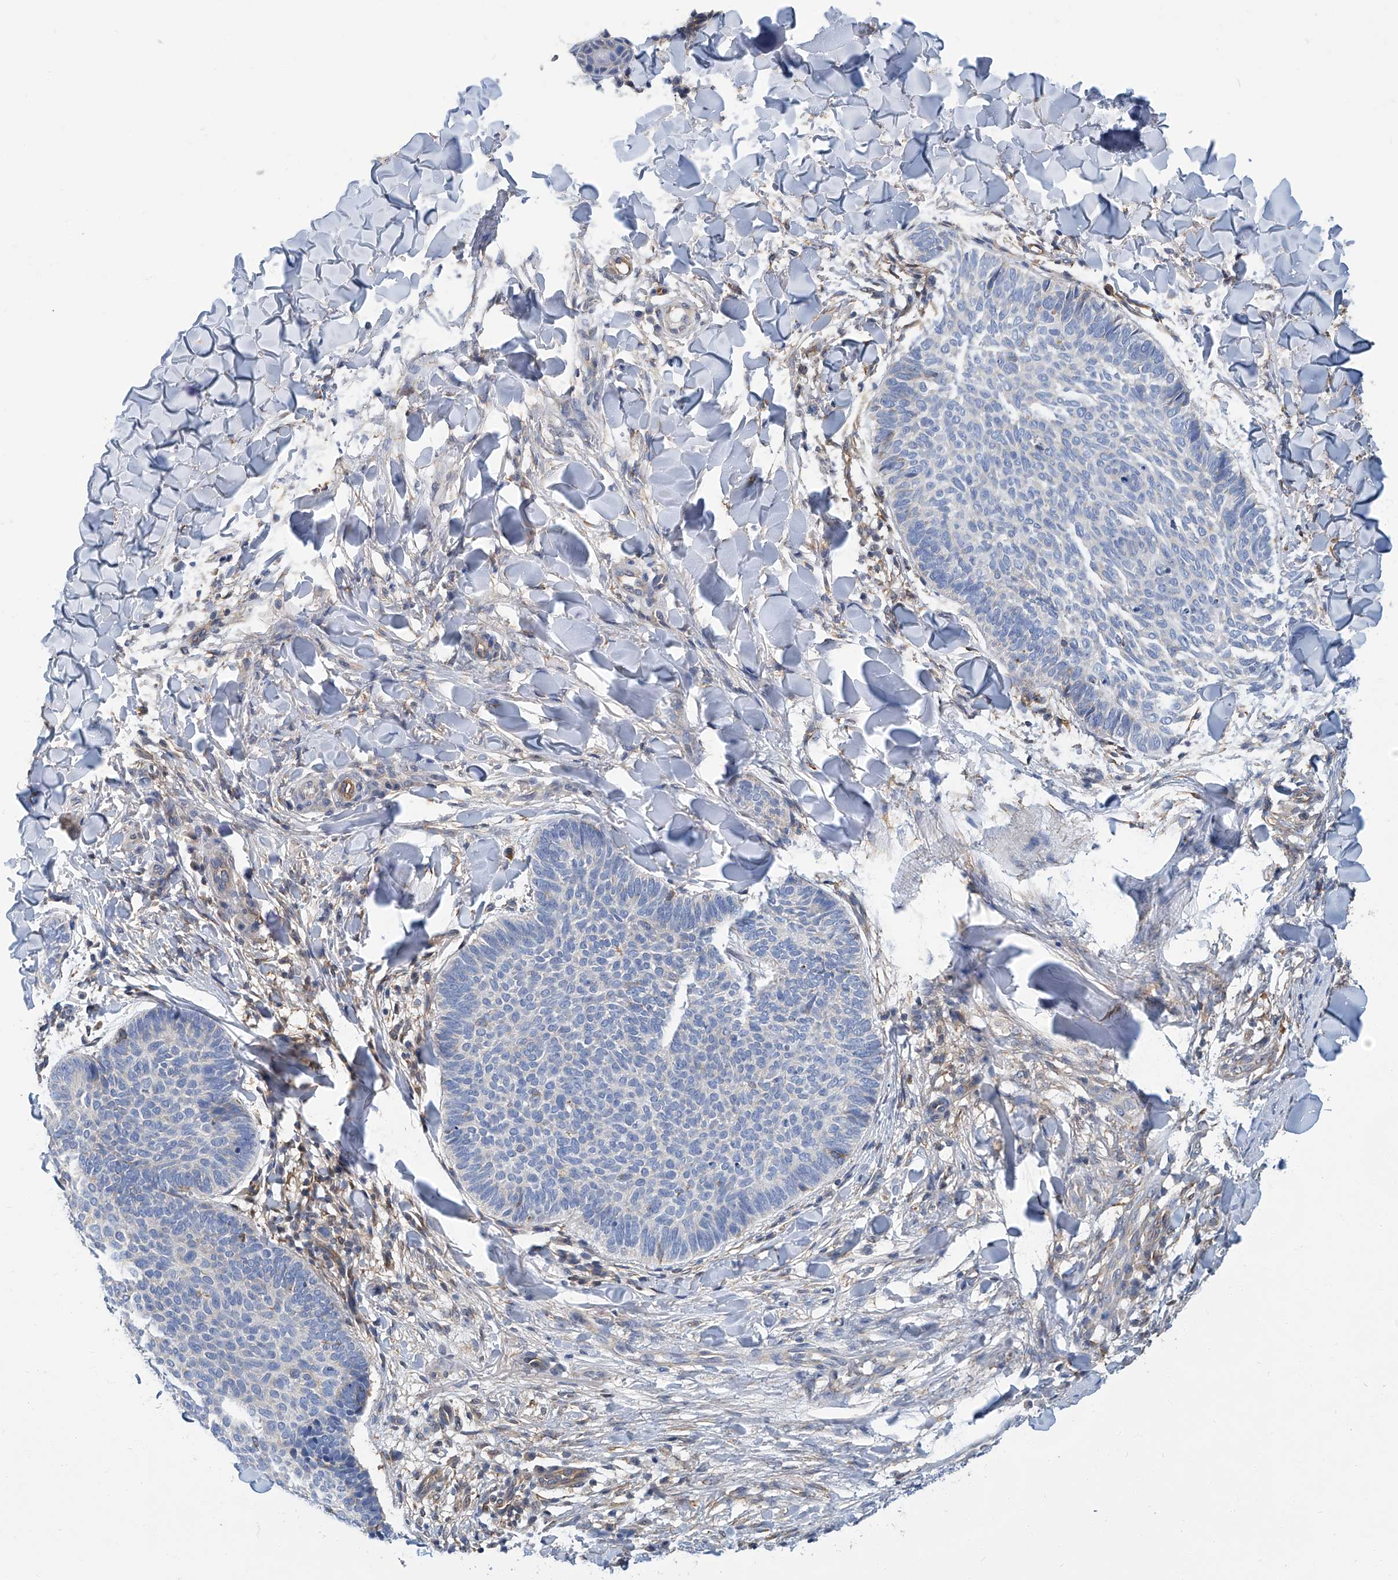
{"staining": {"intensity": "negative", "quantity": "none", "location": "none"}, "tissue": "skin cancer", "cell_type": "Tumor cells", "image_type": "cancer", "snomed": [{"axis": "morphology", "description": "Normal tissue, NOS"}, {"axis": "morphology", "description": "Basal cell carcinoma"}, {"axis": "topography", "description": "Skin"}], "caption": "Skin basal cell carcinoma stained for a protein using IHC displays no positivity tumor cells.", "gene": "PSMB10", "patient": {"sex": "male", "age": 50}}